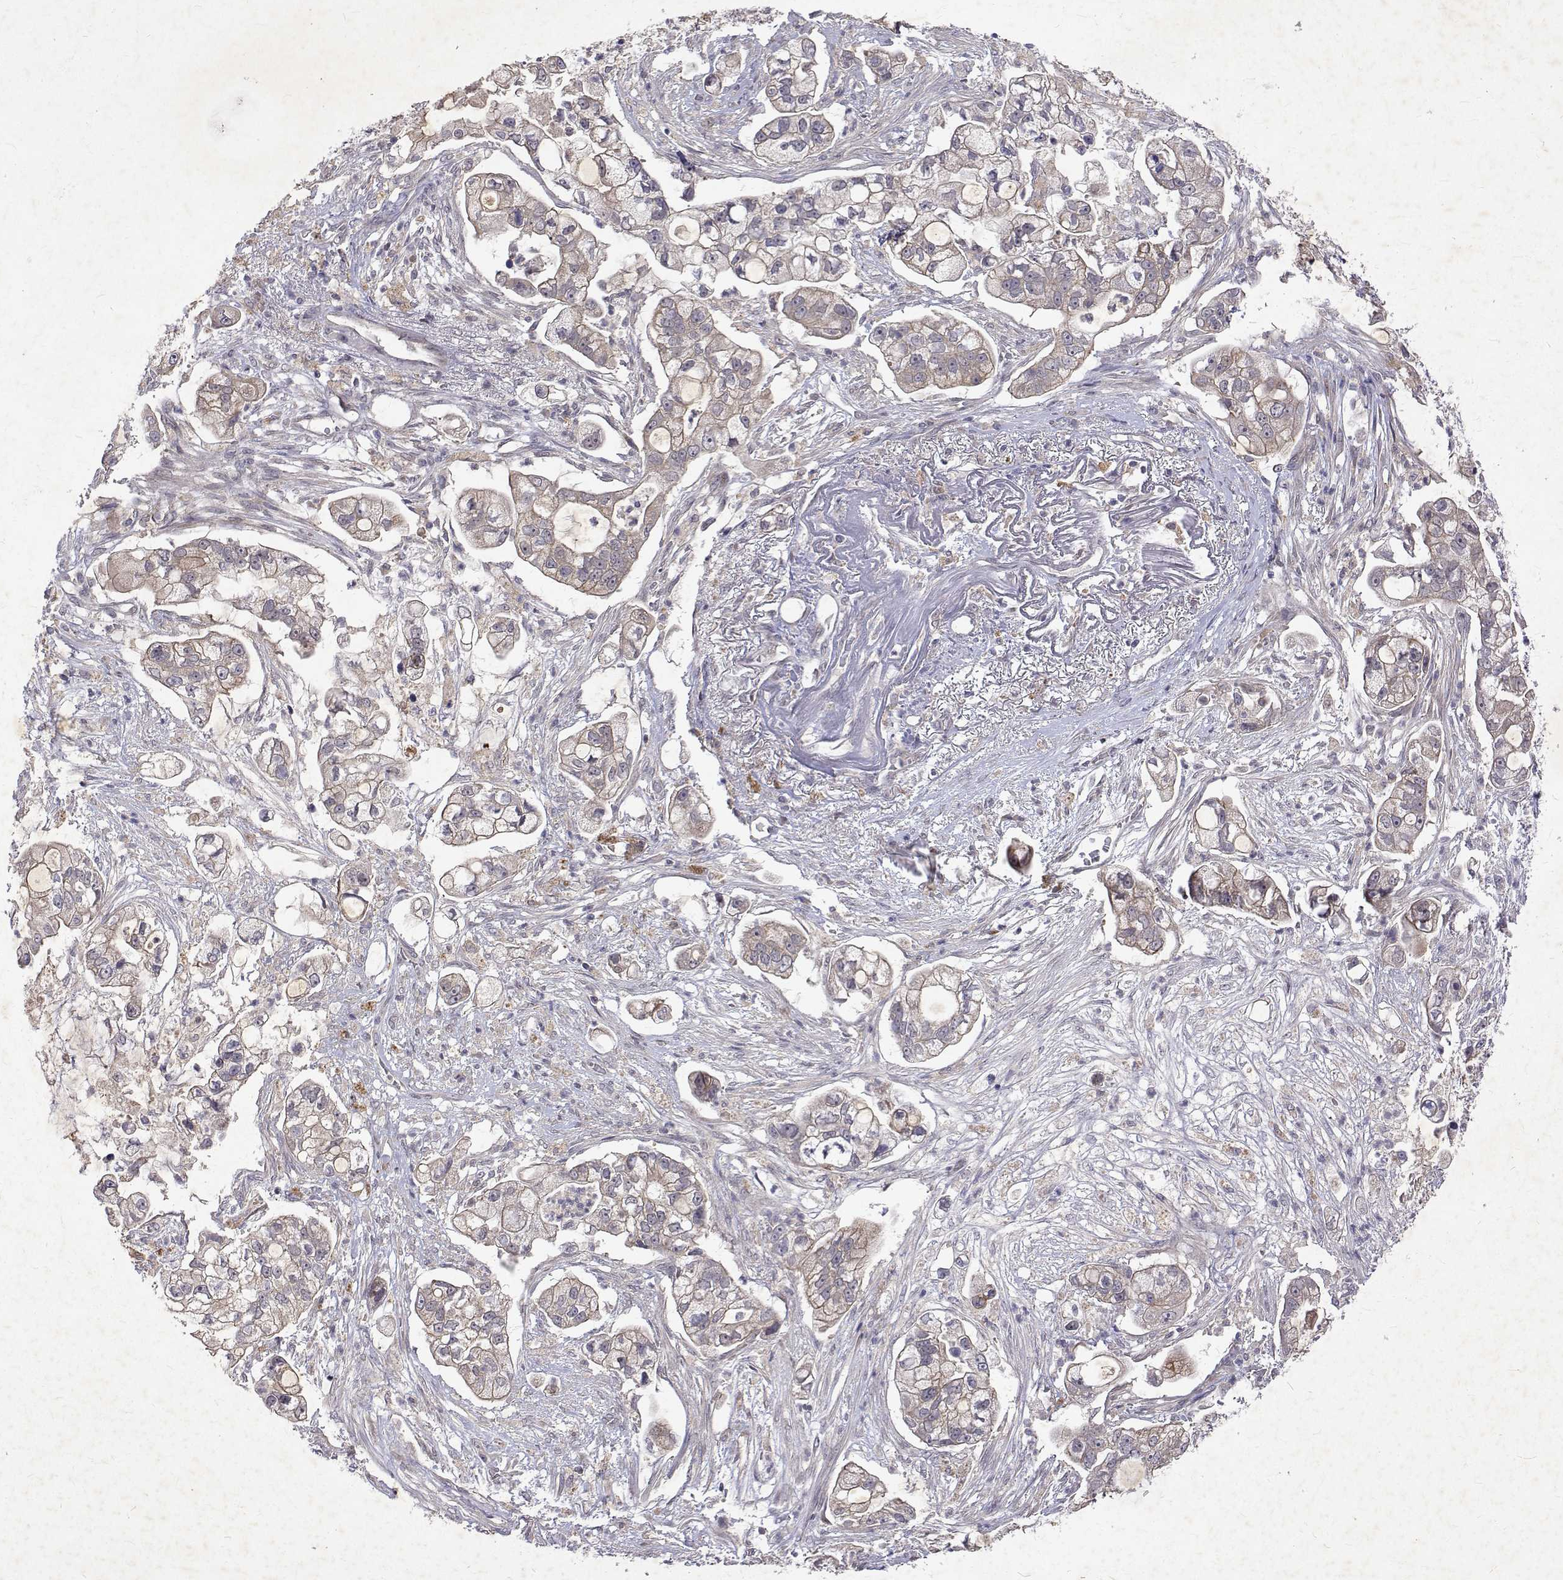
{"staining": {"intensity": "weak", "quantity": "25%-75%", "location": "cytoplasmic/membranous"}, "tissue": "pancreatic cancer", "cell_type": "Tumor cells", "image_type": "cancer", "snomed": [{"axis": "morphology", "description": "Adenocarcinoma, NOS"}, {"axis": "topography", "description": "Pancreas"}], "caption": "IHC image of neoplastic tissue: adenocarcinoma (pancreatic) stained using IHC reveals low levels of weak protein expression localized specifically in the cytoplasmic/membranous of tumor cells, appearing as a cytoplasmic/membranous brown color.", "gene": "ALKBH8", "patient": {"sex": "female", "age": 69}}